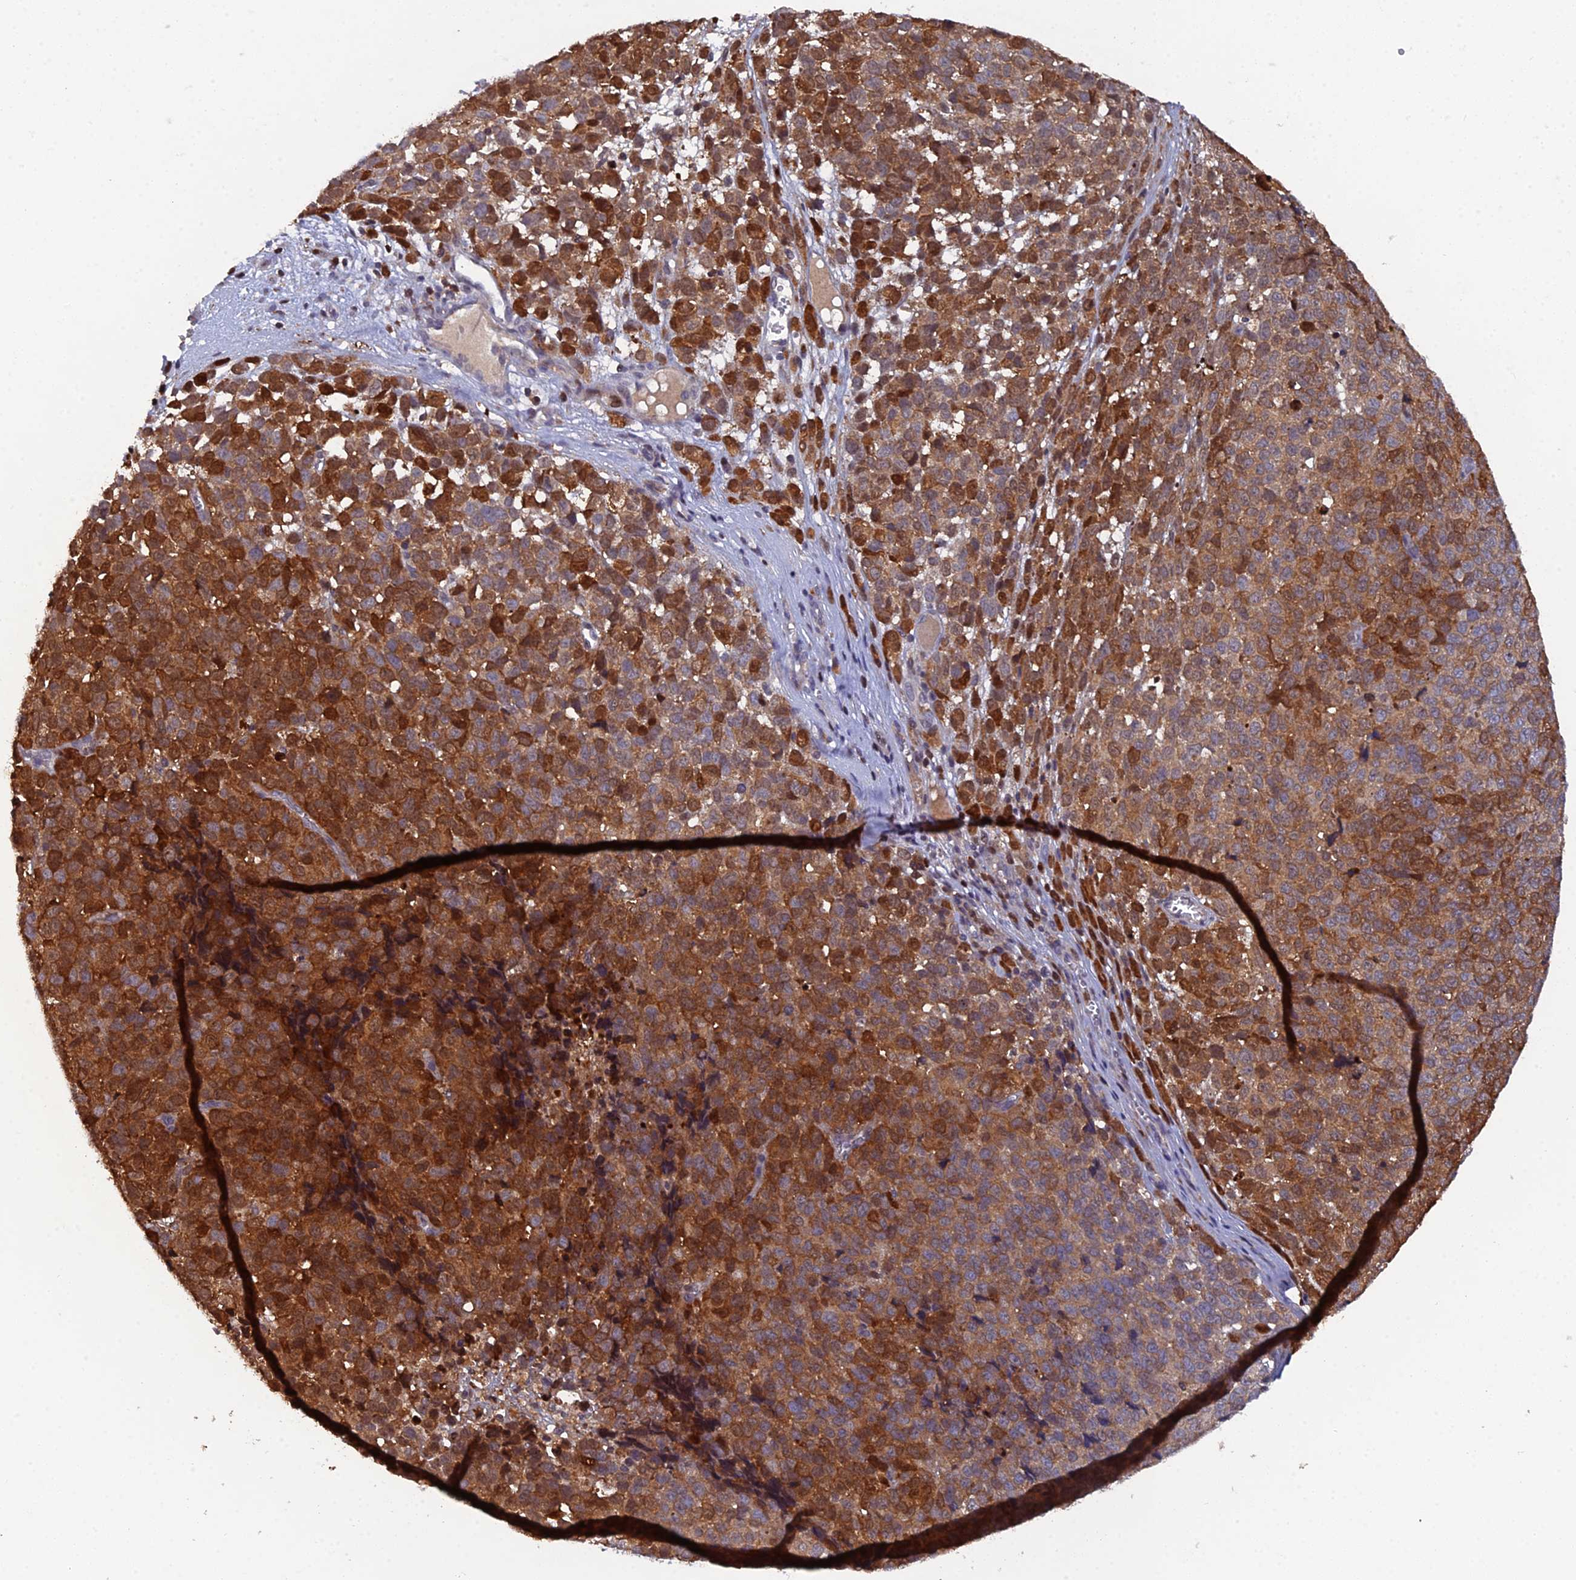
{"staining": {"intensity": "strong", "quantity": ">75%", "location": "cytoplasmic/membranous"}, "tissue": "melanoma", "cell_type": "Tumor cells", "image_type": "cancer", "snomed": [{"axis": "morphology", "description": "Malignant melanoma, NOS"}, {"axis": "topography", "description": "Nose, NOS"}], "caption": "The micrograph displays immunohistochemical staining of melanoma. There is strong cytoplasmic/membranous expression is identified in approximately >75% of tumor cells.", "gene": "GALK2", "patient": {"sex": "female", "age": 48}}